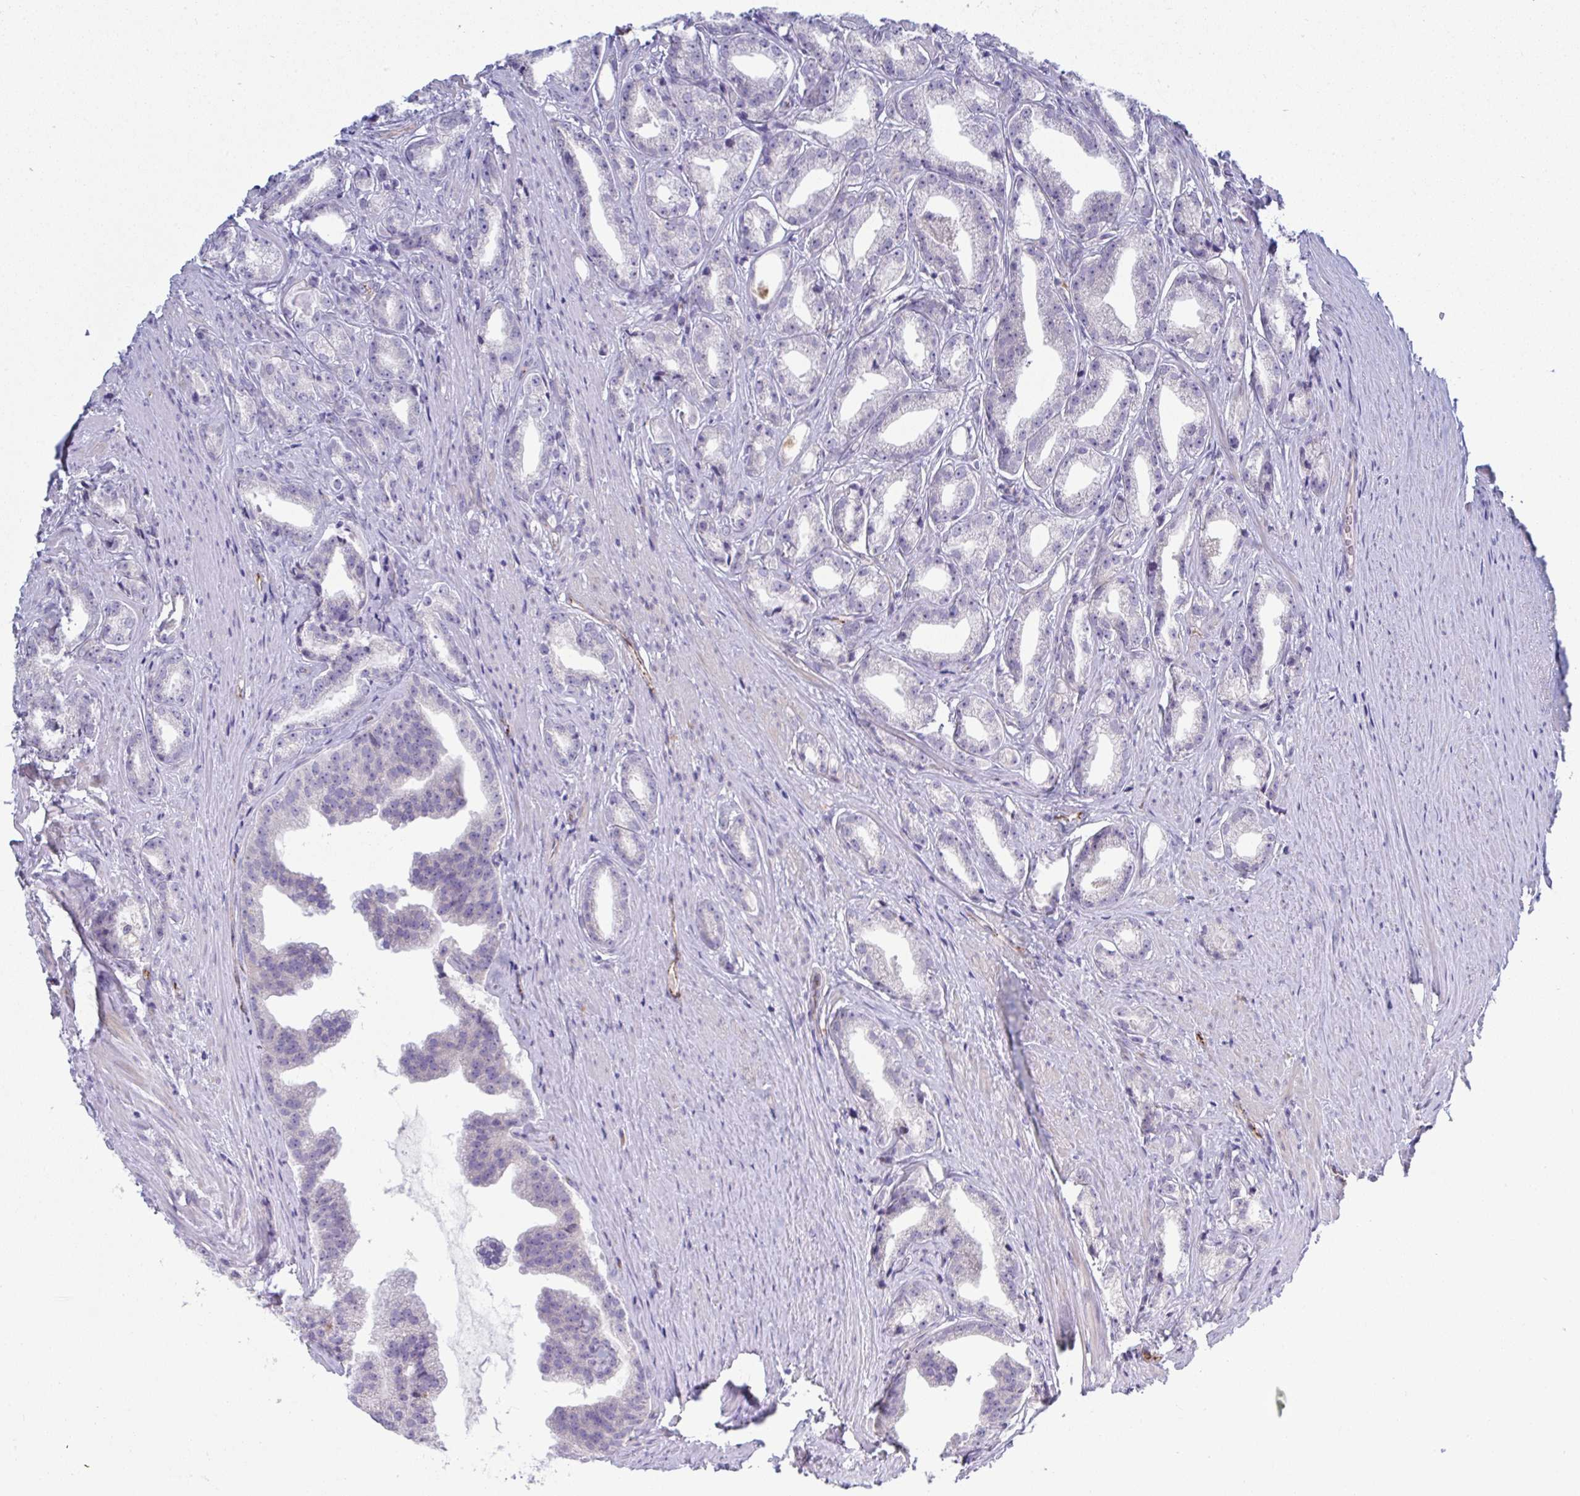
{"staining": {"intensity": "negative", "quantity": "none", "location": "none"}, "tissue": "prostate cancer", "cell_type": "Tumor cells", "image_type": "cancer", "snomed": [{"axis": "morphology", "description": "Adenocarcinoma, Low grade"}, {"axis": "topography", "description": "Prostate"}], "caption": "The immunohistochemistry (IHC) histopathology image has no significant expression in tumor cells of prostate adenocarcinoma (low-grade) tissue.", "gene": "TOR1AIP2", "patient": {"sex": "male", "age": 65}}